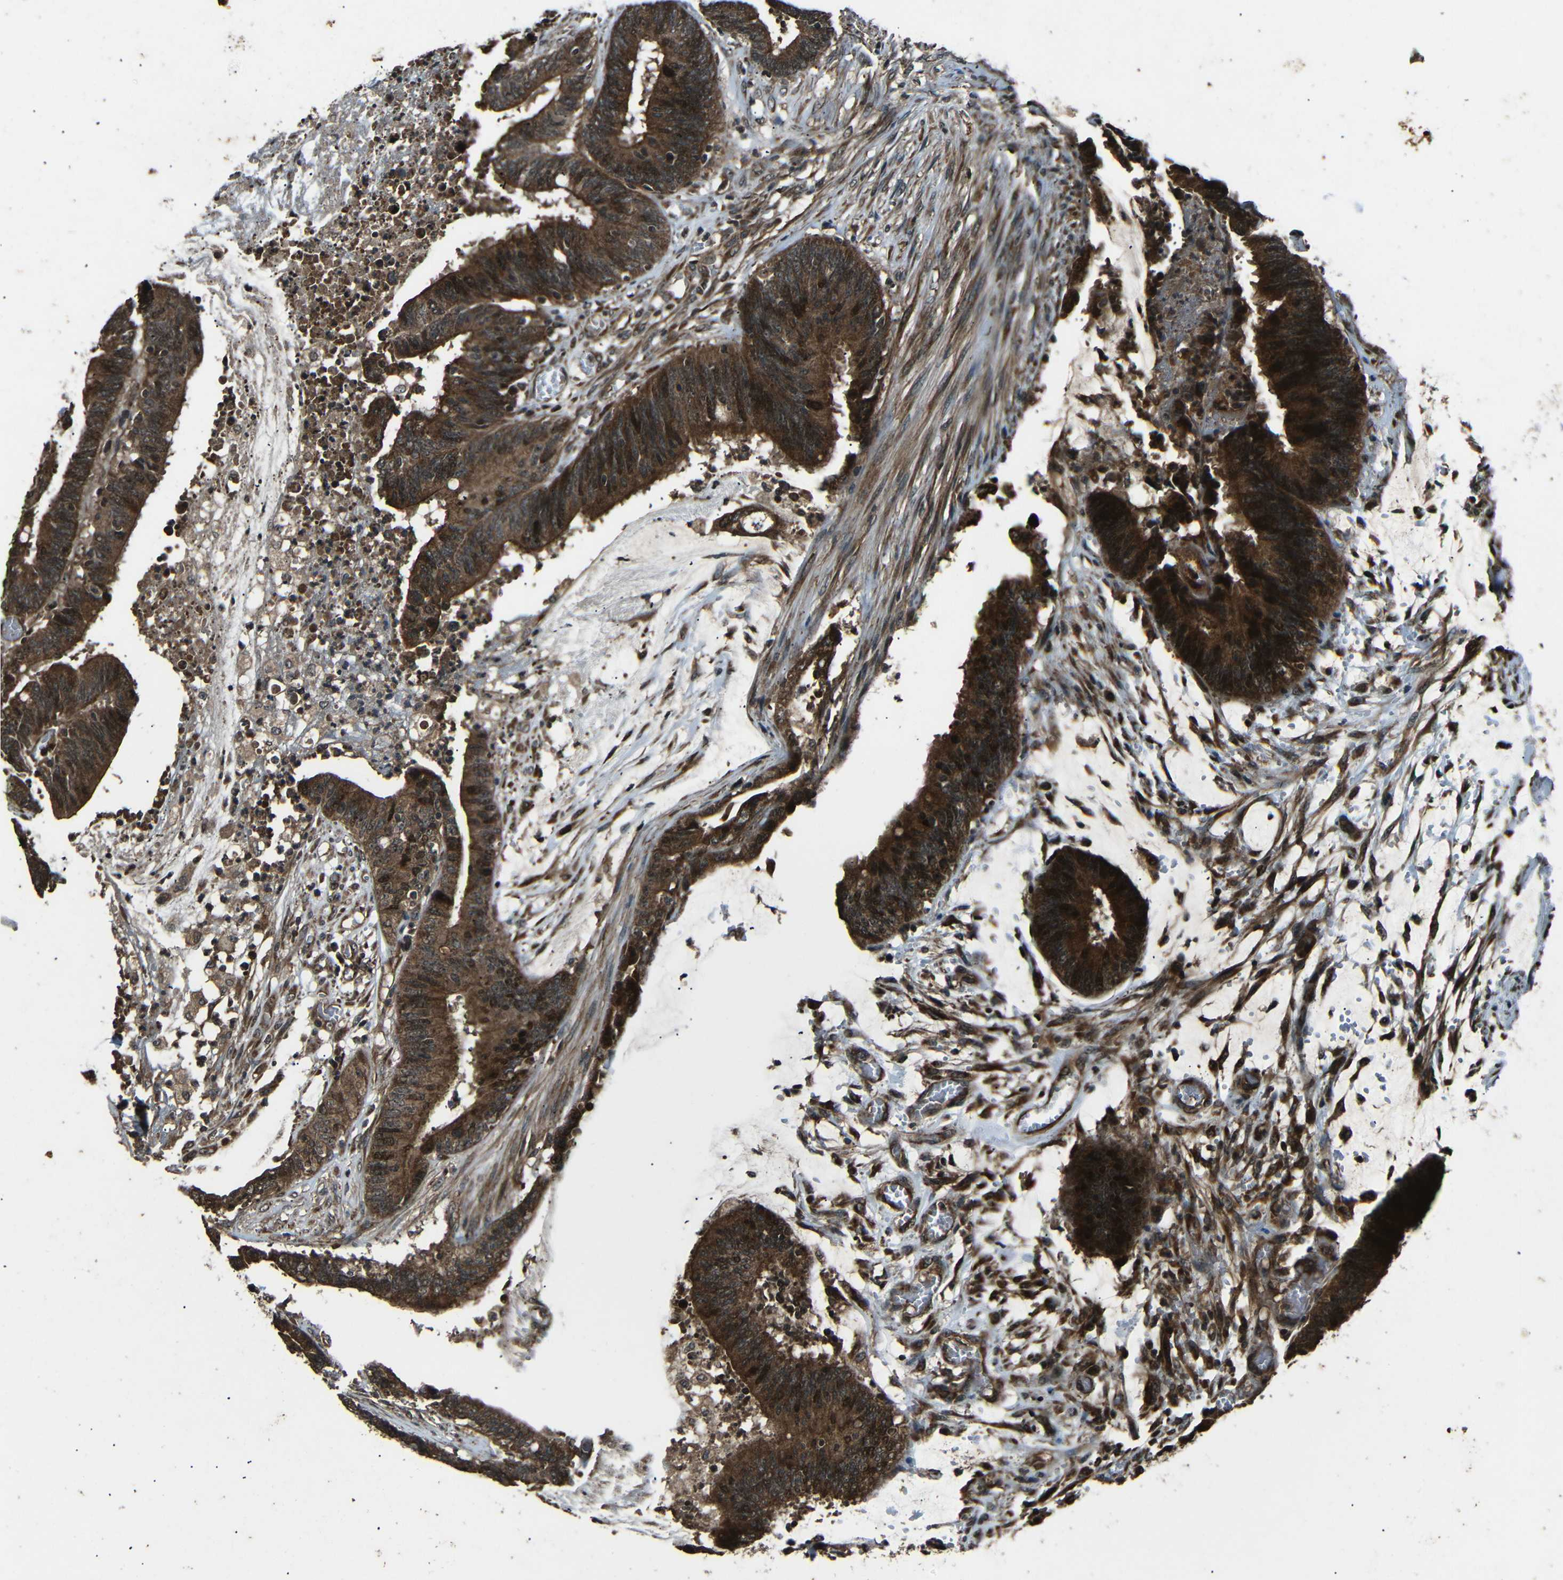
{"staining": {"intensity": "strong", "quantity": ">75%", "location": "cytoplasmic/membranous,nuclear"}, "tissue": "colorectal cancer", "cell_type": "Tumor cells", "image_type": "cancer", "snomed": [{"axis": "morphology", "description": "Adenocarcinoma, NOS"}, {"axis": "topography", "description": "Rectum"}], "caption": "Protein expression by immunohistochemistry demonstrates strong cytoplasmic/membranous and nuclear positivity in approximately >75% of tumor cells in adenocarcinoma (colorectal).", "gene": "PLK2", "patient": {"sex": "female", "age": 66}}